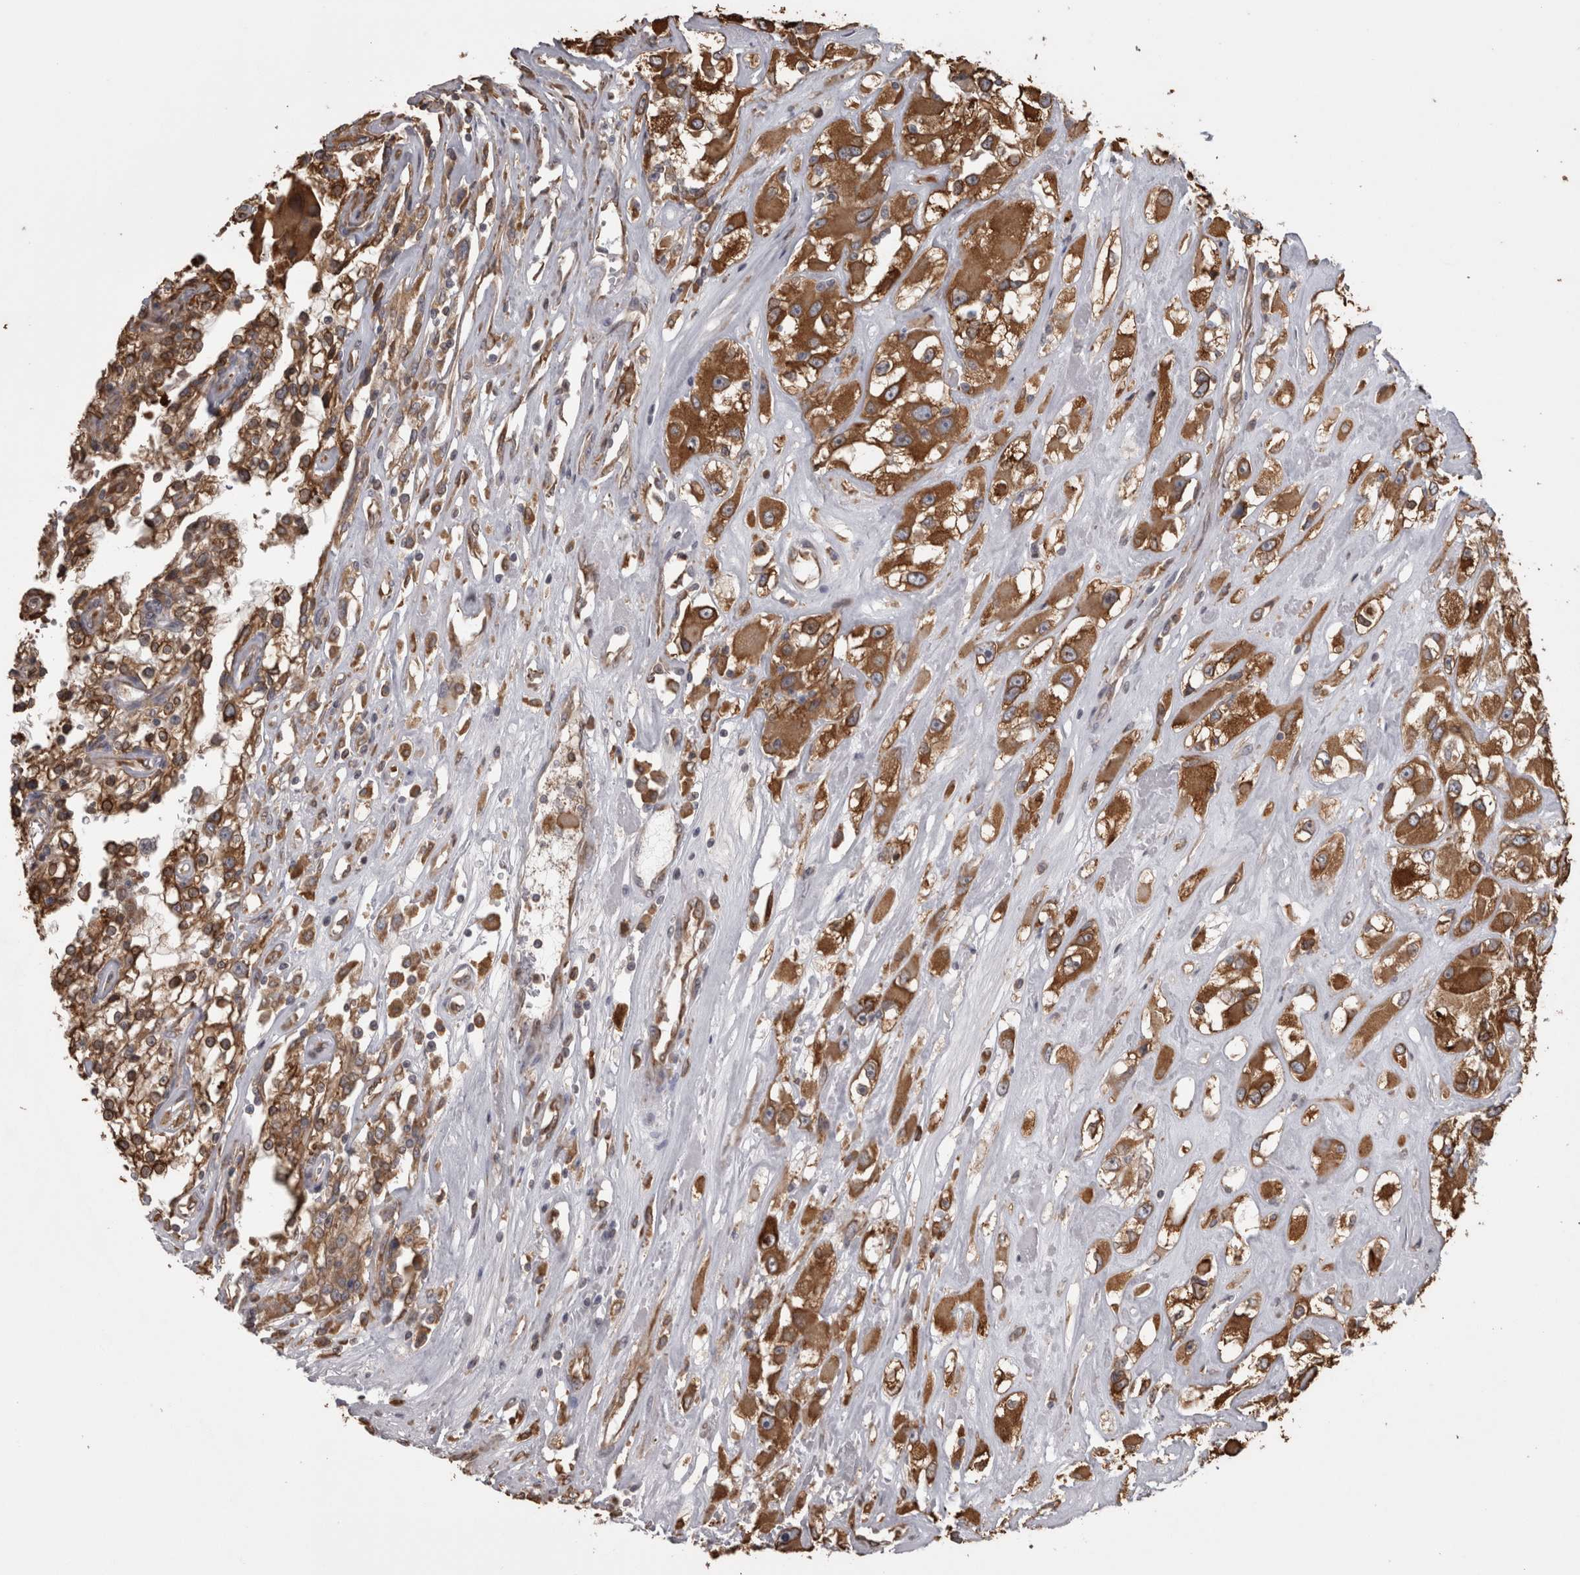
{"staining": {"intensity": "strong", "quantity": ">75%", "location": "cytoplasmic/membranous"}, "tissue": "renal cancer", "cell_type": "Tumor cells", "image_type": "cancer", "snomed": [{"axis": "morphology", "description": "Adenocarcinoma, NOS"}, {"axis": "topography", "description": "Kidney"}], "caption": "Immunohistochemistry (IHC) (DAB (3,3'-diaminobenzidine)) staining of renal cancer reveals strong cytoplasmic/membranous protein staining in approximately >75% of tumor cells.", "gene": "PON2", "patient": {"sex": "female", "age": 52}}